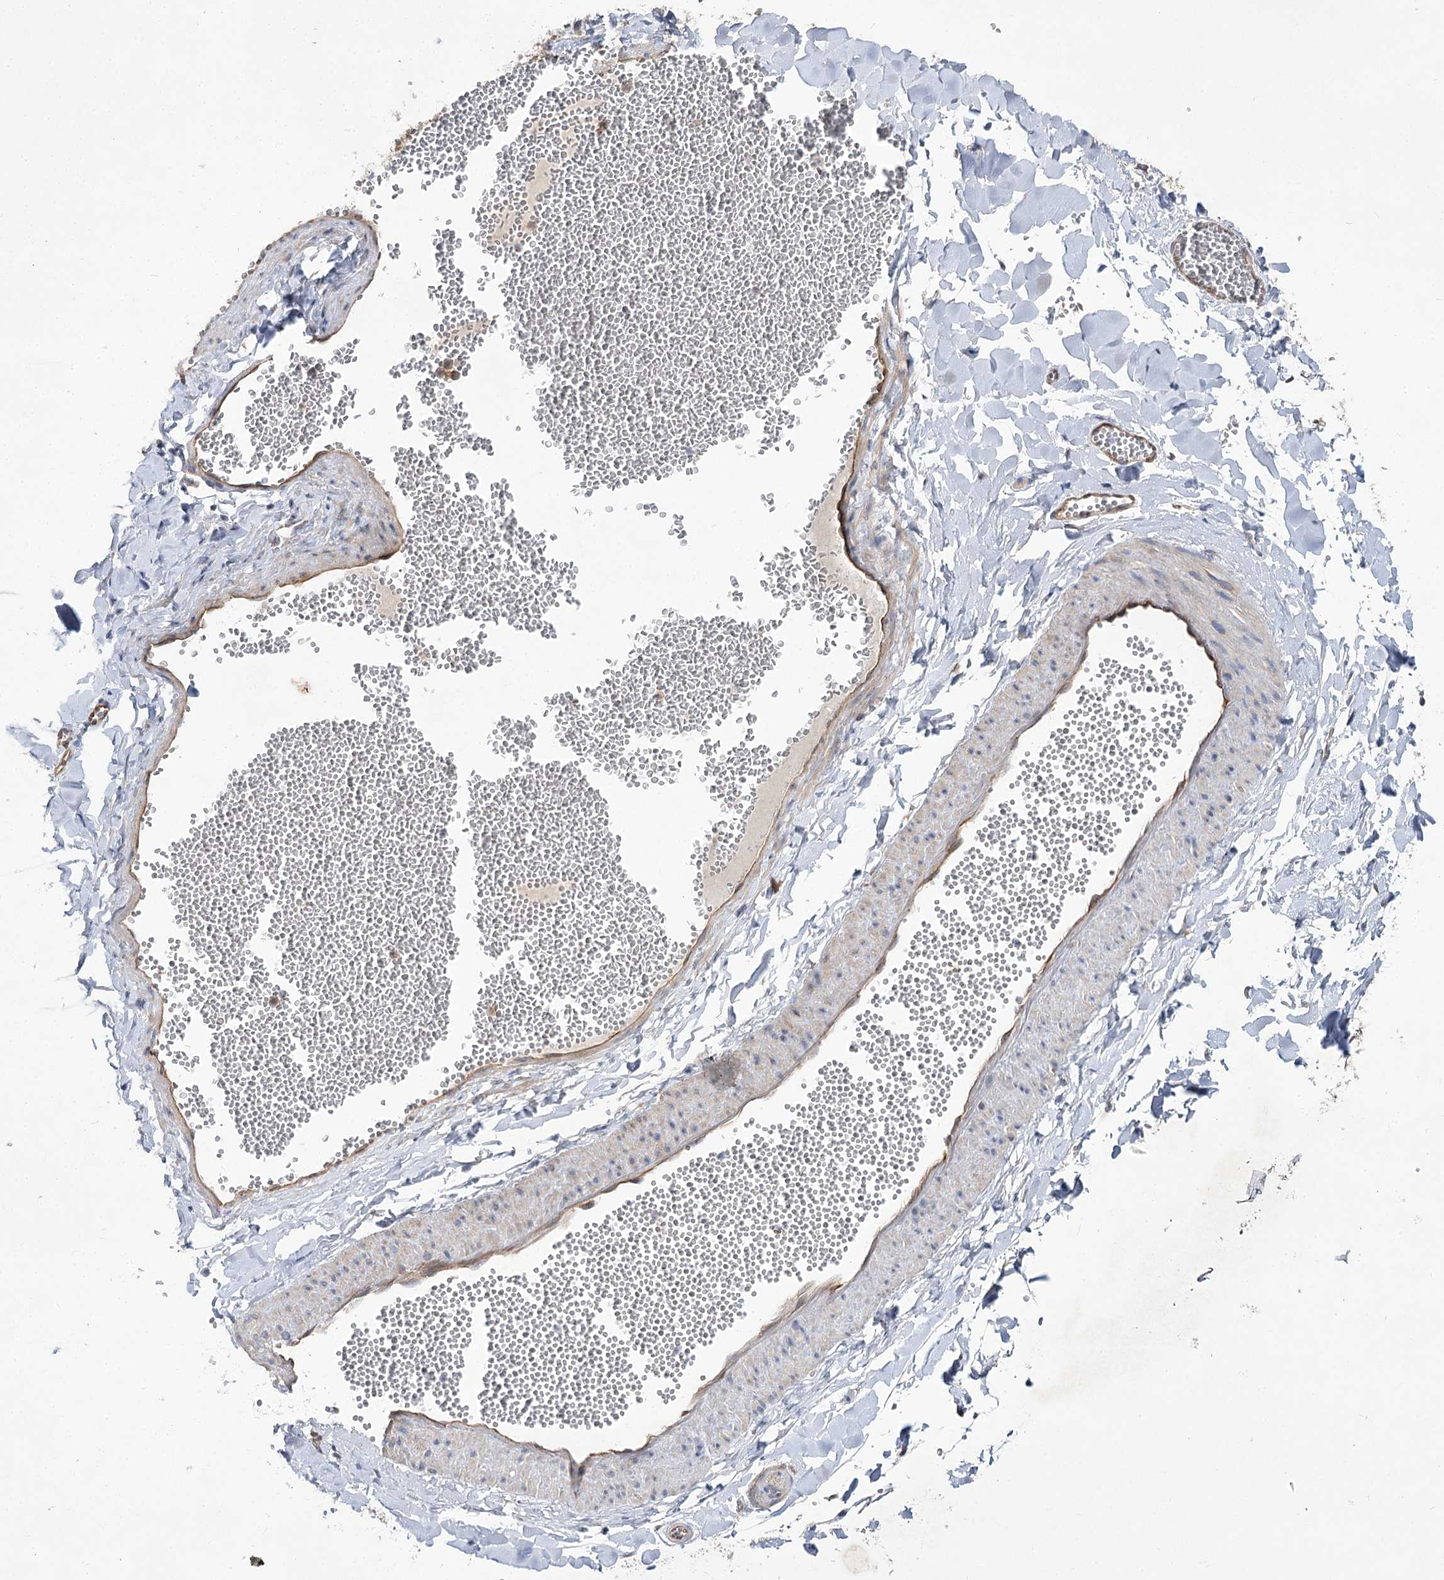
{"staining": {"intensity": "negative", "quantity": "none", "location": "none"}, "tissue": "adipose tissue", "cell_type": "Adipocytes", "image_type": "normal", "snomed": [{"axis": "morphology", "description": "Normal tissue, NOS"}, {"axis": "topography", "description": "Gallbladder"}, {"axis": "topography", "description": "Peripheral nerve tissue"}], "caption": "Protein analysis of unremarkable adipose tissue shows no significant expression in adipocytes.", "gene": "SH3BP5L", "patient": {"sex": "male", "age": 38}}